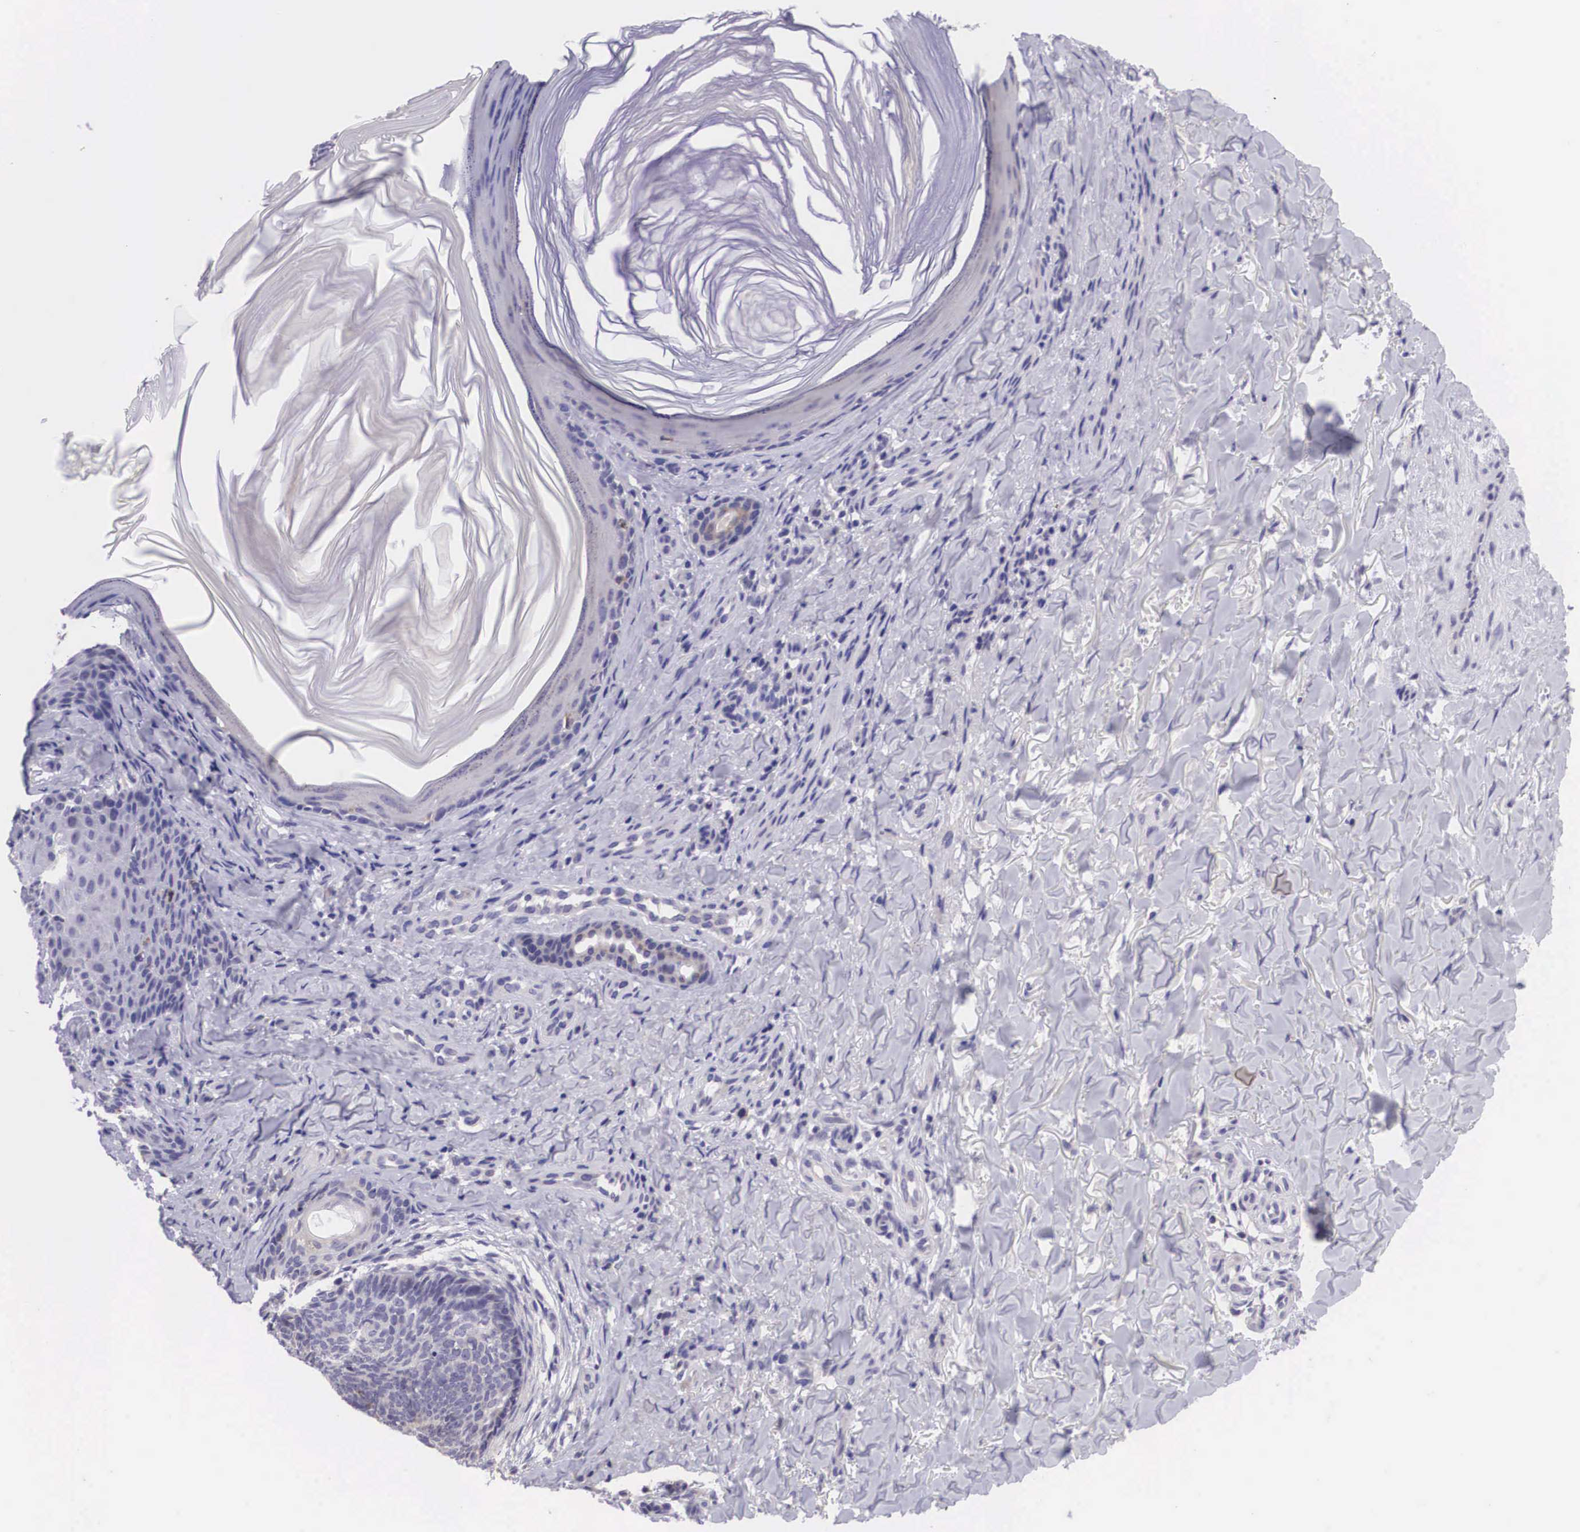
{"staining": {"intensity": "negative", "quantity": "none", "location": "none"}, "tissue": "skin cancer", "cell_type": "Tumor cells", "image_type": "cancer", "snomed": [{"axis": "morphology", "description": "Normal tissue, NOS"}, {"axis": "morphology", "description": "Basal cell carcinoma"}, {"axis": "topography", "description": "Skin"}], "caption": "A high-resolution histopathology image shows immunohistochemistry (IHC) staining of basal cell carcinoma (skin), which displays no significant positivity in tumor cells.", "gene": "ARG2", "patient": {"sex": "male", "age": 81}}